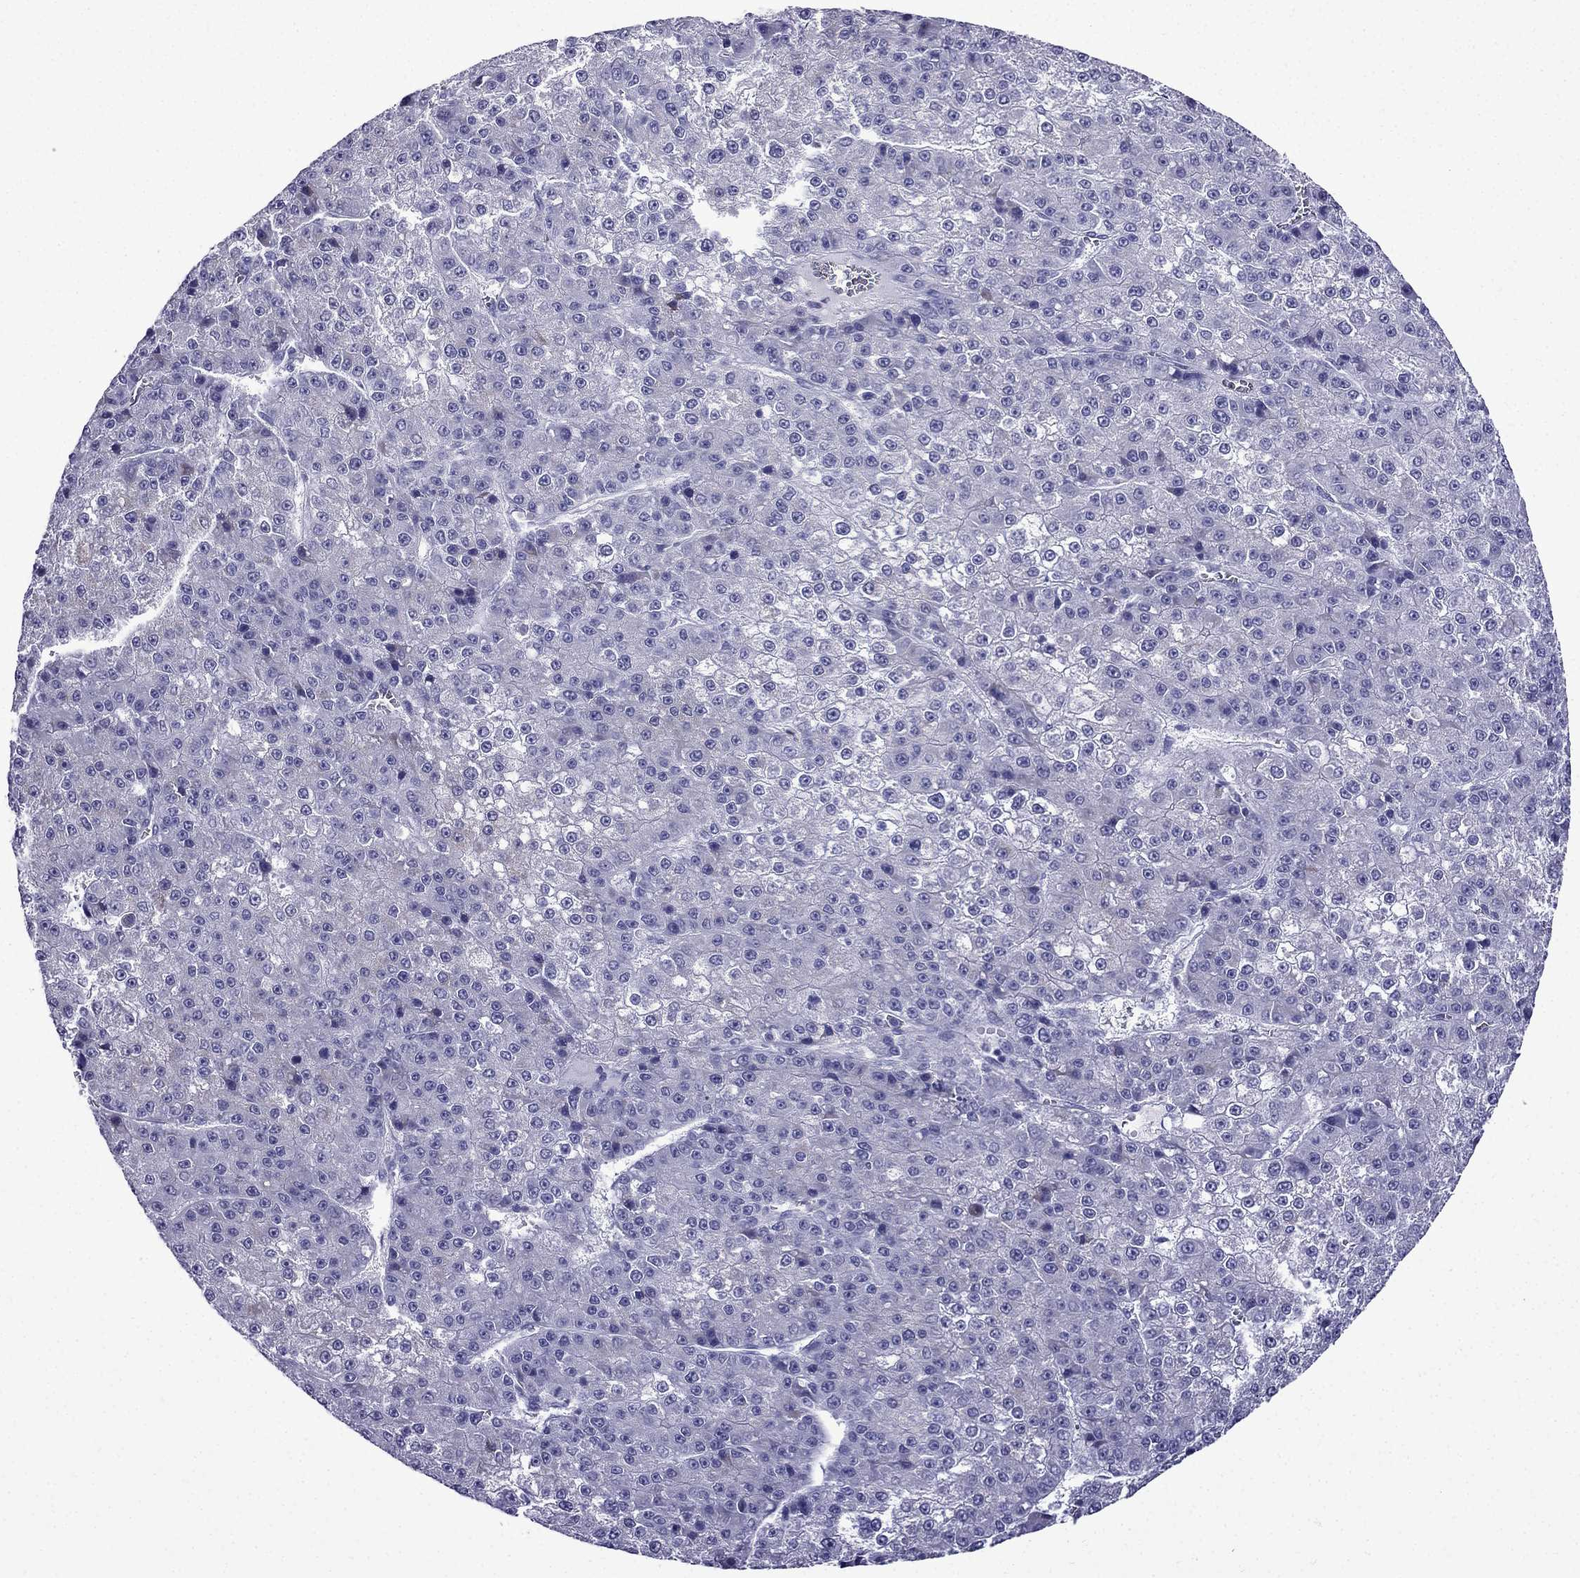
{"staining": {"intensity": "negative", "quantity": "none", "location": "none"}, "tissue": "liver cancer", "cell_type": "Tumor cells", "image_type": "cancer", "snomed": [{"axis": "morphology", "description": "Carcinoma, Hepatocellular, NOS"}, {"axis": "topography", "description": "Liver"}], "caption": "IHC histopathology image of neoplastic tissue: hepatocellular carcinoma (liver) stained with DAB (3,3'-diaminobenzidine) demonstrates no significant protein positivity in tumor cells.", "gene": "ERC2", "patient": {"sex": "female", "age": 73}}